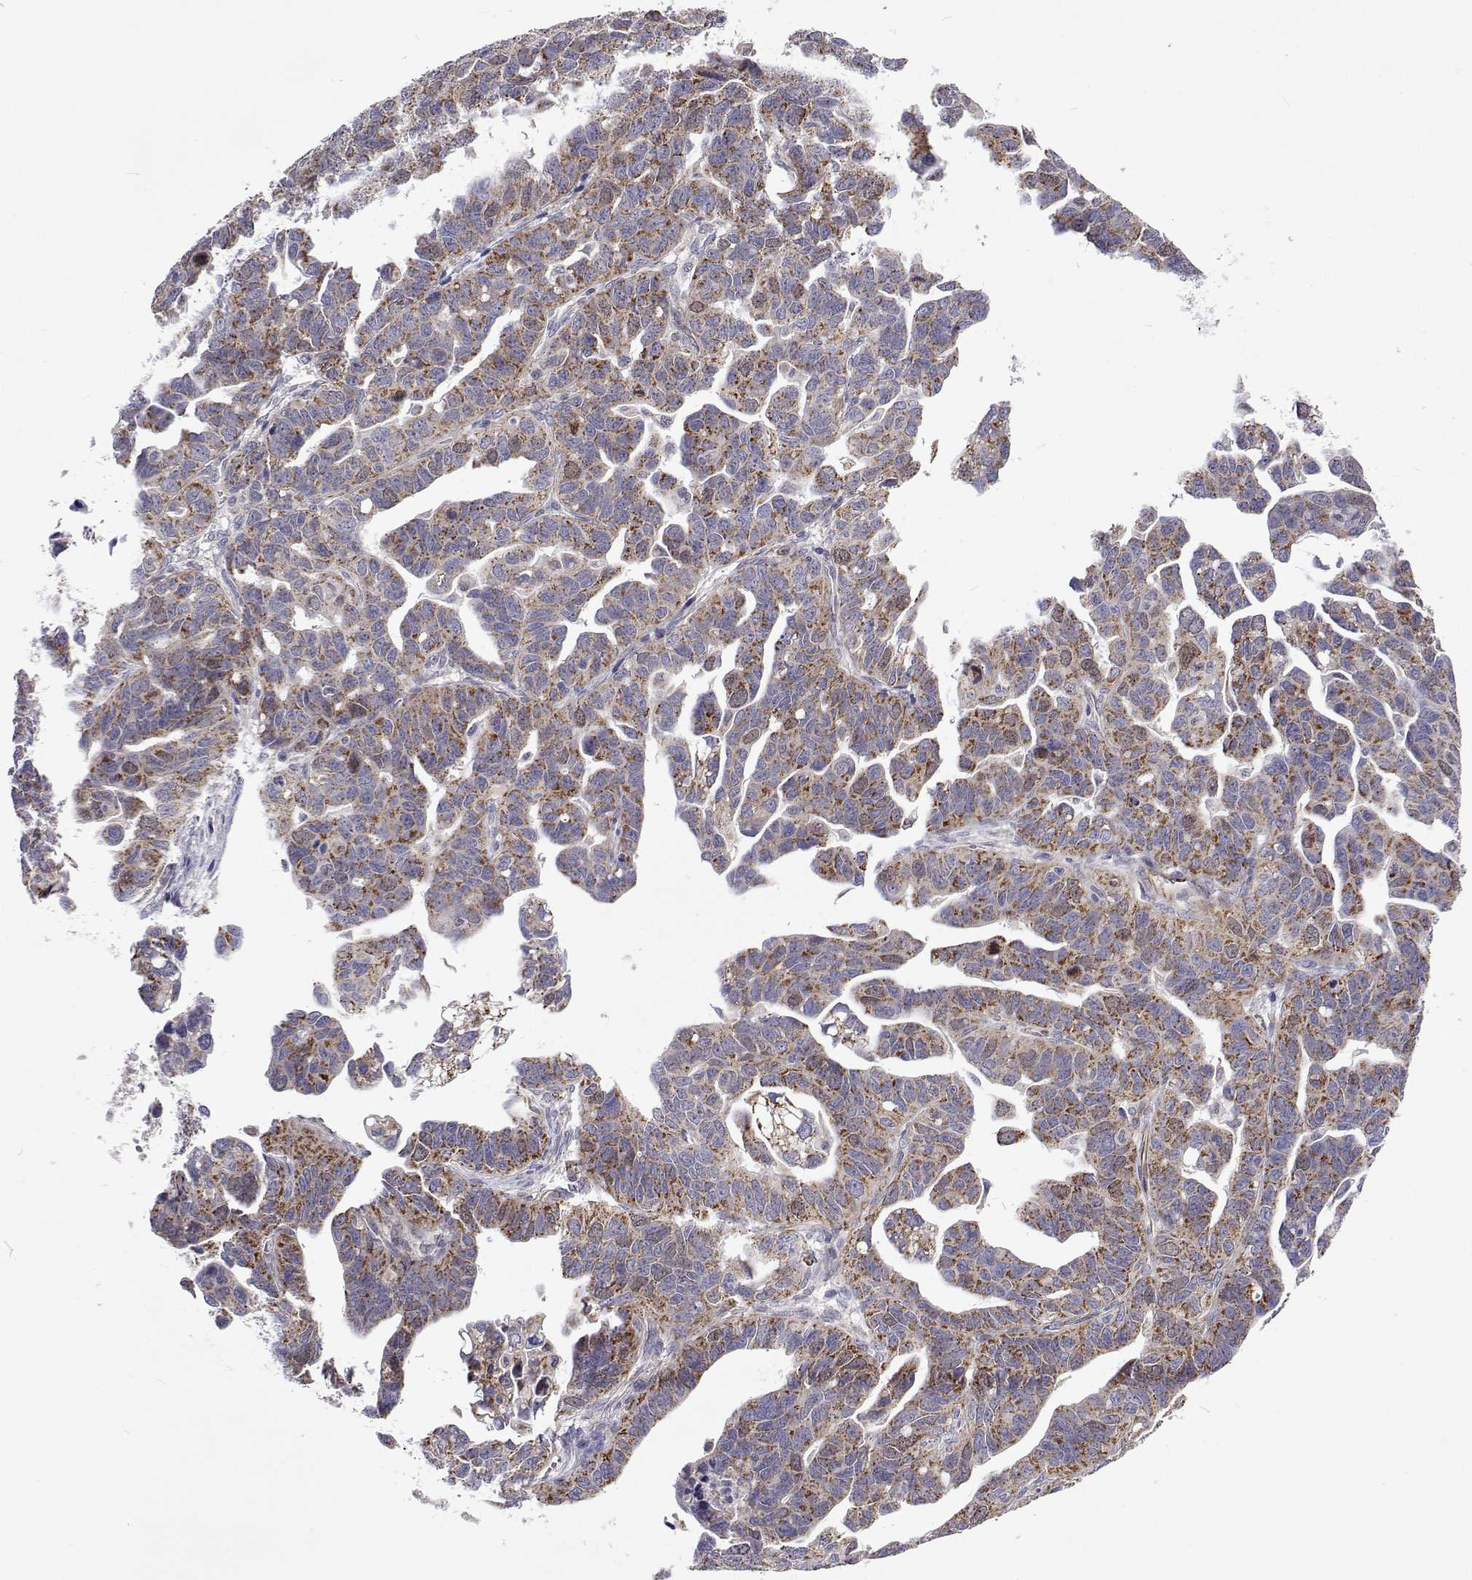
{"staining": {"intensity": "moderate", "quantity": ">75%", "location": "cytoplasmic/membranous"}, "tissue": "ovarian cancer", "cell_type": "Tumor cells", "image_type": "cancer", "snomed": [{"axis": "morphology", "description": "Cystadenocarcinoma, serous, NOS"}, {"axis": "topography", "description": "Ovary"}], "caption": "Immunohistochemistry (IHC) micrograph of serous cystadenocarcinoma (ovarian) stained for a protein (brown), which demonstrates medium levels of moderate cytoplasmic/membranous staining in about >75% of tumor cells.", "gene": "DHTKD1", "patient": {"sex": "female", "age": 69}}